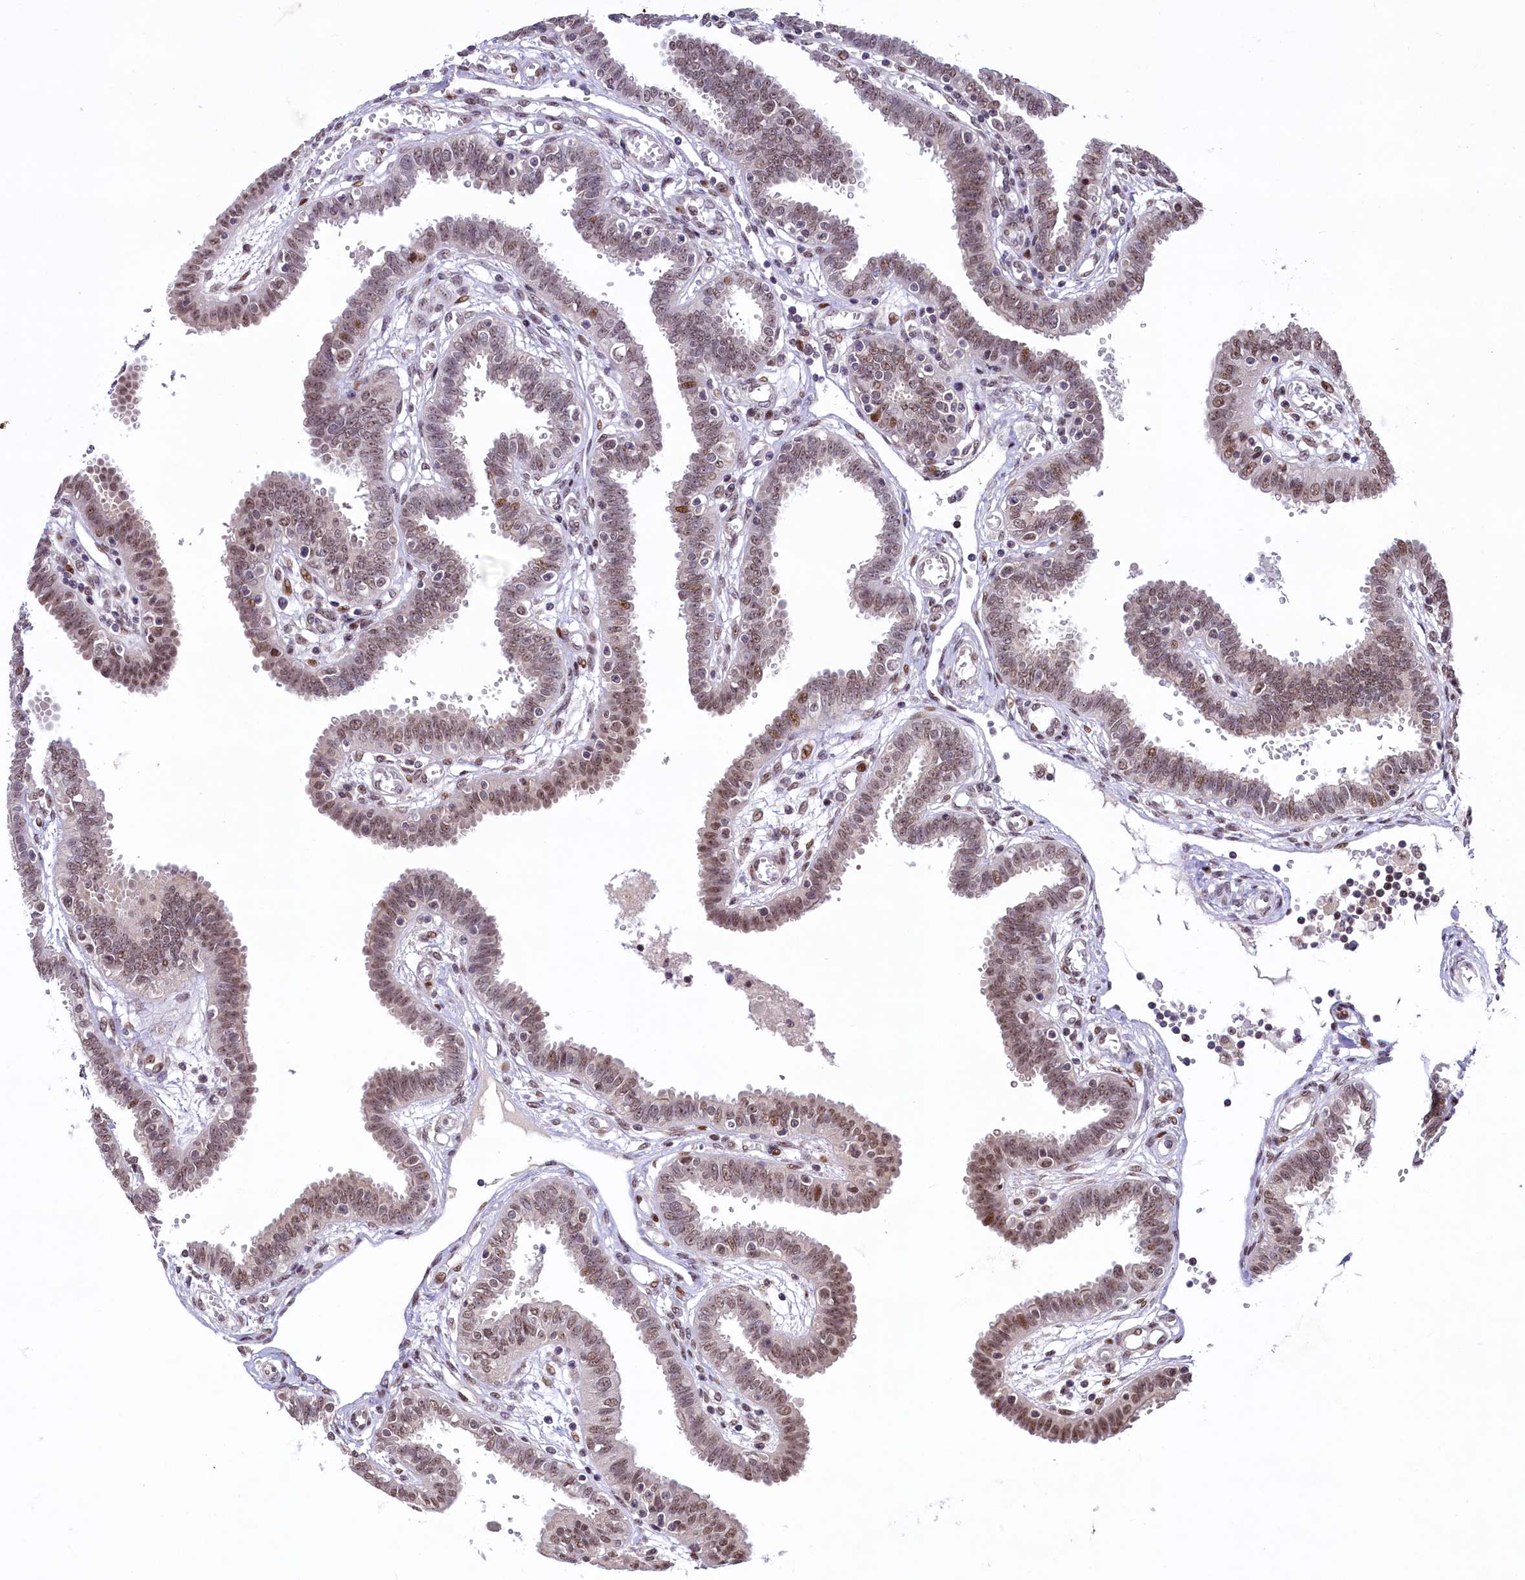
{"staining": {"intensity": "moderate", "quantity": "25%-75%", "location": "nuclear"}, "tissue": "fallopian tube", "cell_type": "Glandular cells", "image_type": "normal", "snomed": [{"axis": "morphology", "description": "Normal tissue, NOS"}, {"axis": "topography", "description": "Fallopian tube"}], "caption": "Fallopian tube stained with a brown dye reveals moderate nuclear positive staining in approximately 25%-75% of glandular cells.", "gene": "ANKS3", "patient": {"sex": "female", "age": 32}}